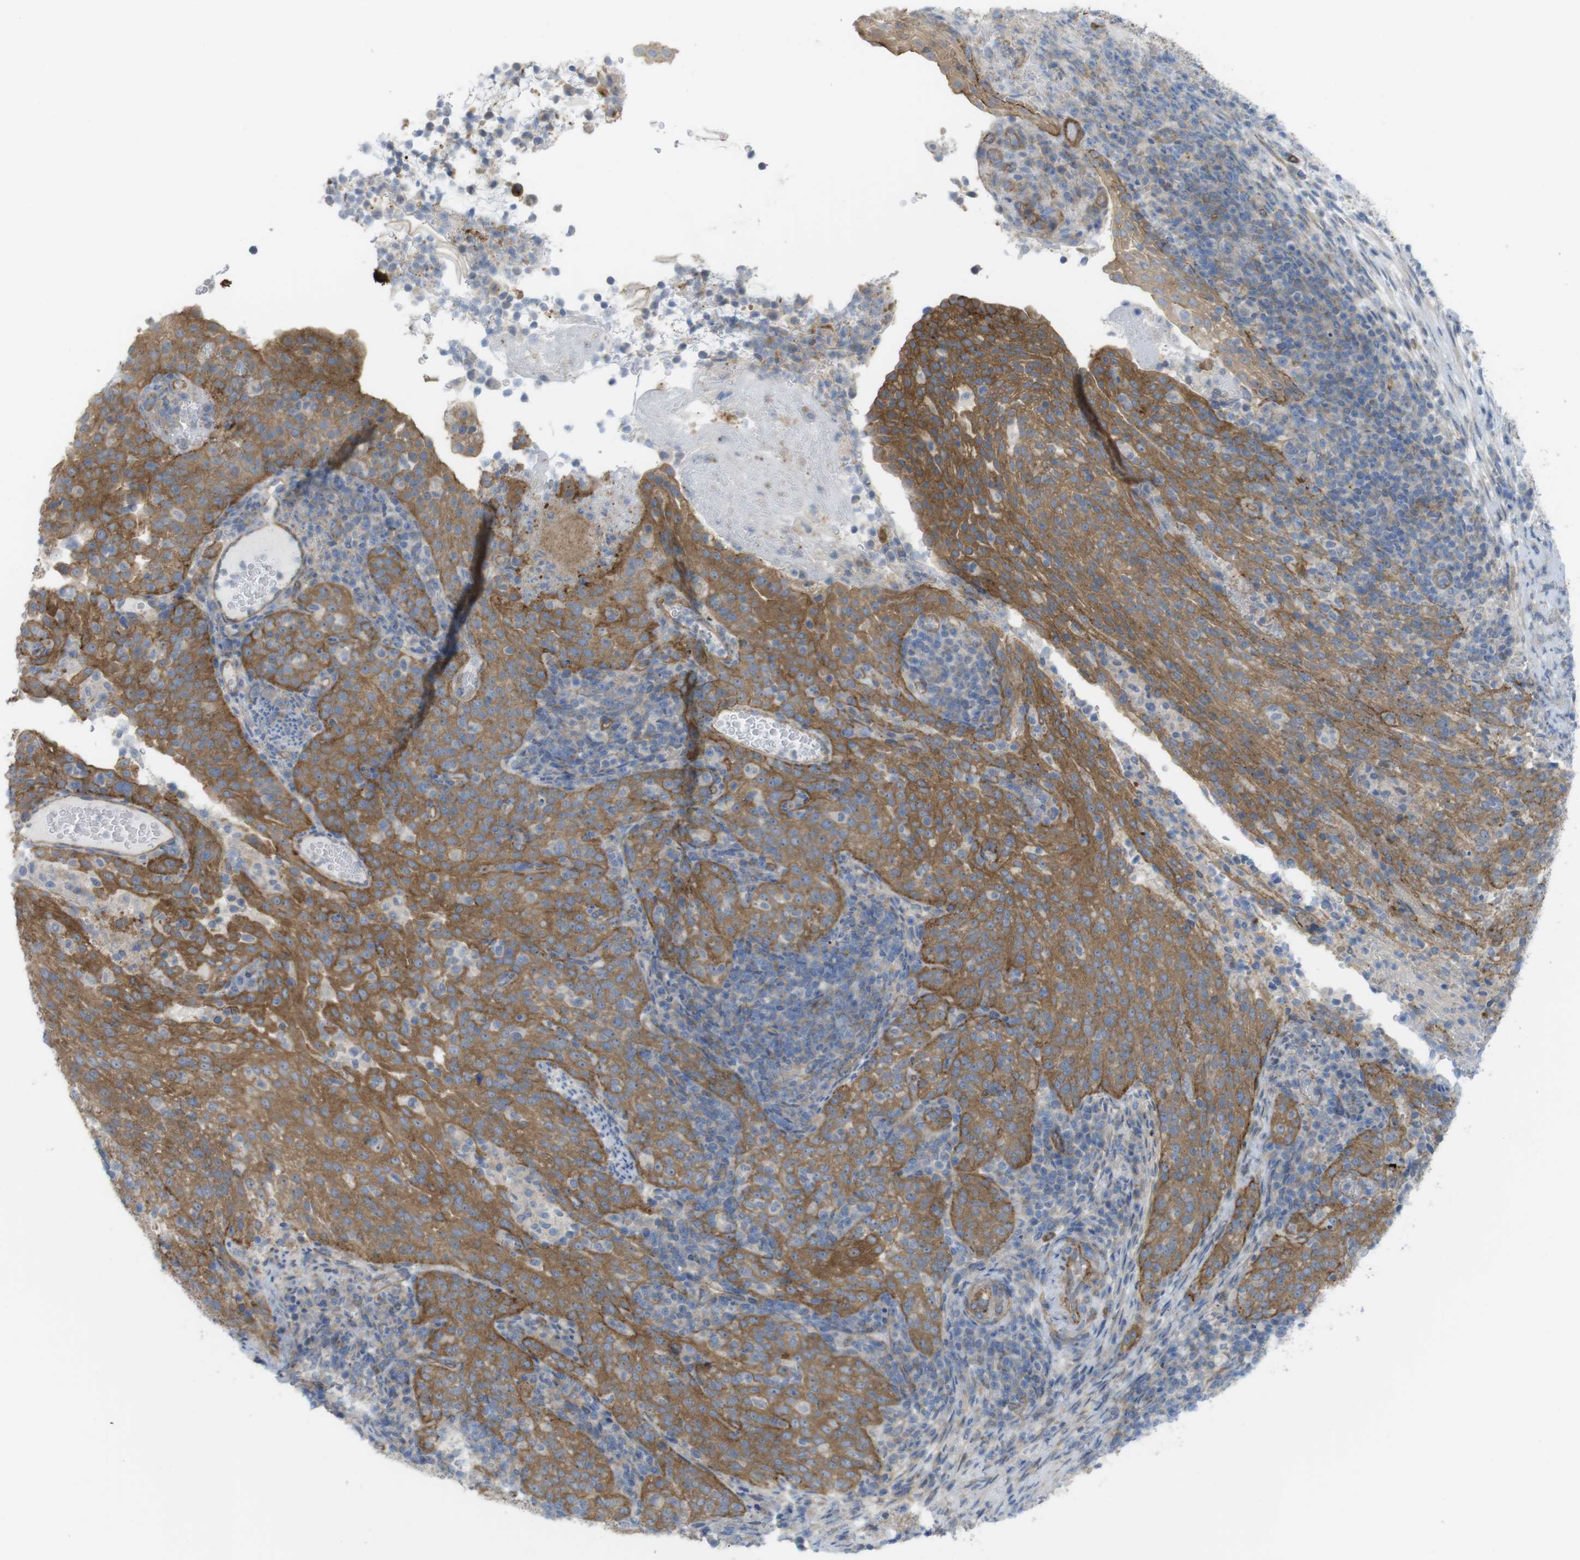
{"staining": {"intensity": "moderate", "quantity": ">75%", "location": "cytoplasmic/membranous"}, "tissue": "cervical cancer", "cell_type": "Tumor cells", "image_type": "cancer", "snomed": [{"axis": "morphology", "description": "Squamous cell carcinoma, NOS"}, {"axis": "topography", "description": "Cervix"}], "caption": "Immunohistochemistry staining of cervical squamous cell carcinoma, which shows medium levels of moderate cytoplasmic/membranous positivity in approximately >75% of tumor cells indicating moderate cytoplasmic/membranous protein positivity. The staining was performed using DAB (3,3'-diaminobenzidine) (brown) for protein detection and nuclei were counterstained in hematoxylin (blue).", "gene": "PREX2", "patient": {"sex": "female", "age": 51}}